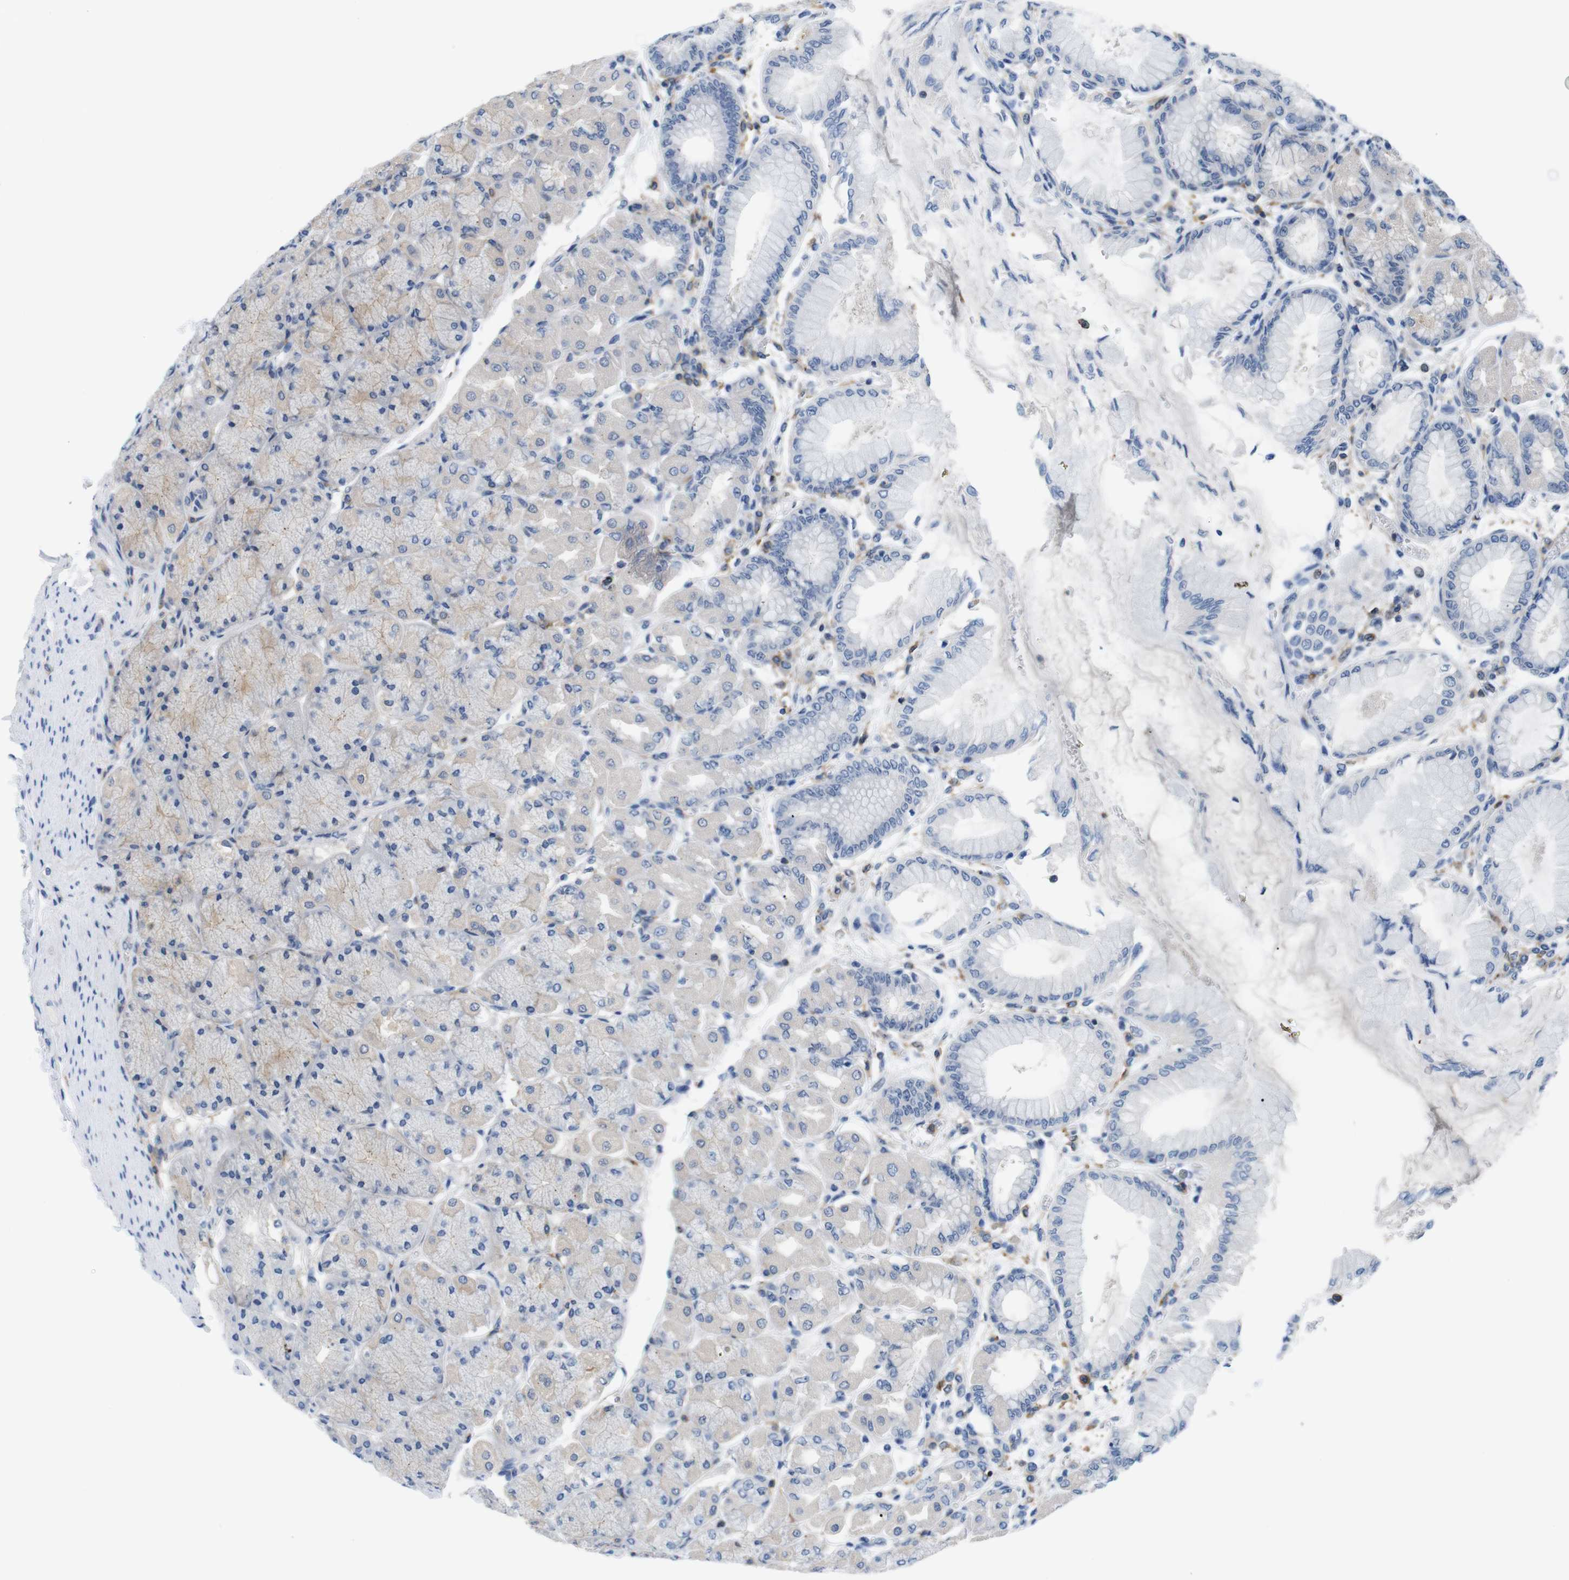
{"staining": {"intensity": "weak", "quantity": "25%-75%", "location": "cytoplasmic/membranous"}, "tissue": "stomach", "cell_type": "Glandular cells", "image_type": "normal", "snomed": [{"axis": "morphology", "description": "Normal tissue, NOS"}, {"axis": "topography", "description": "Stomach, upper"}], "caption": "Immunohistochemistry (DAB) staining of normal stomach exhibits weak cytoplasmic/membranous protein expression in approximately 25%-75% of glandular cells.", "gene": "CD300C", "patient": {"sex": "female", "age": 56}}